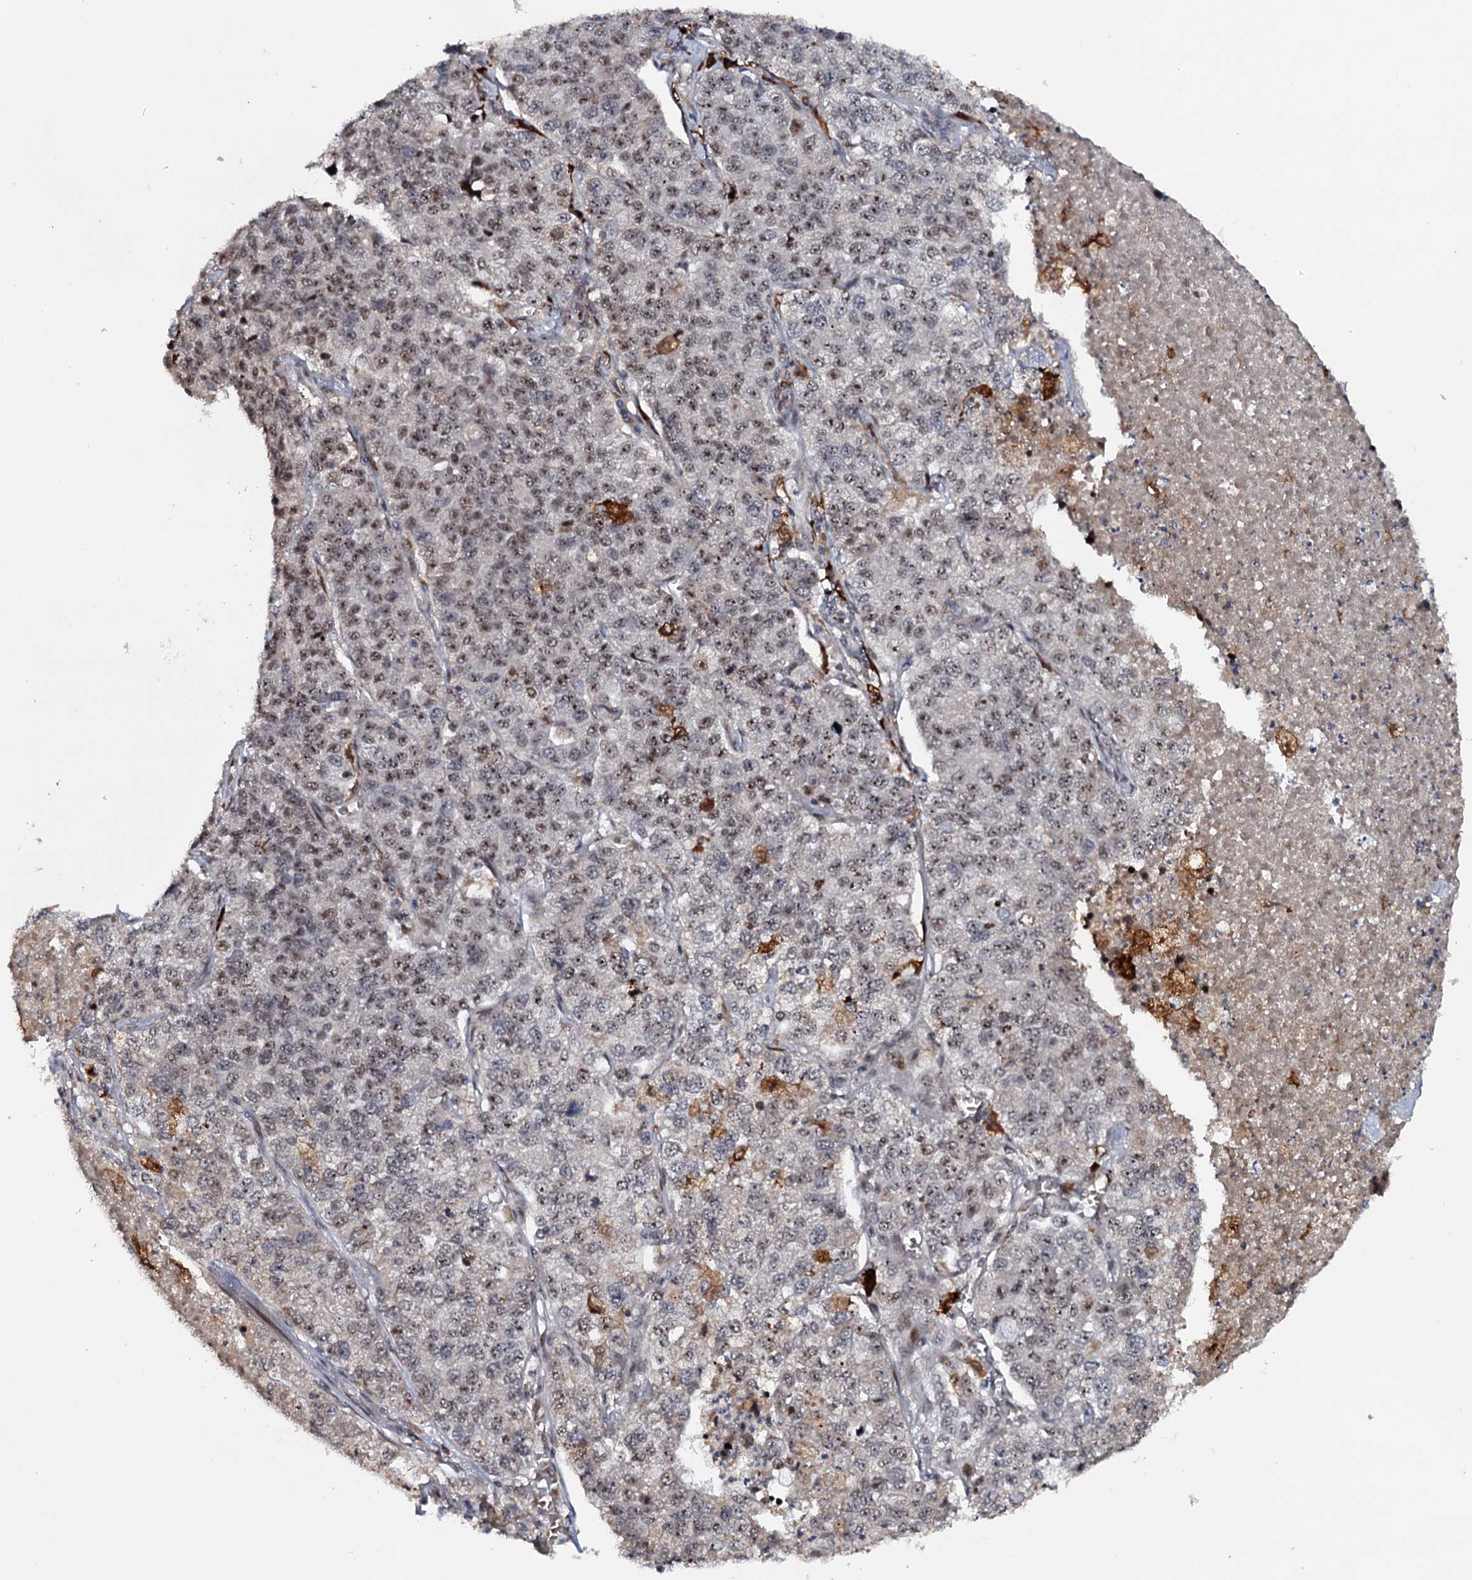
{"staining": {"intensity": "moderate", "quantity": ">75%", "location": "nuclear"}, "tissue": "lung cancer", "cell_type": "Tumor cells", "image_type": "cancer", "snomed": [{"axis": "morphology", "description": "Adenocarcinoma, NOS"}, {"axis": "topography", "description": "Lung"}], "caption": "Protein analysis of adenocarcinoma (lung) tissue shows moderate nuclear staining in about >75% of tumor cells.", "gene": "BUD13", "patient": {"sex": "male", "age": 49}}